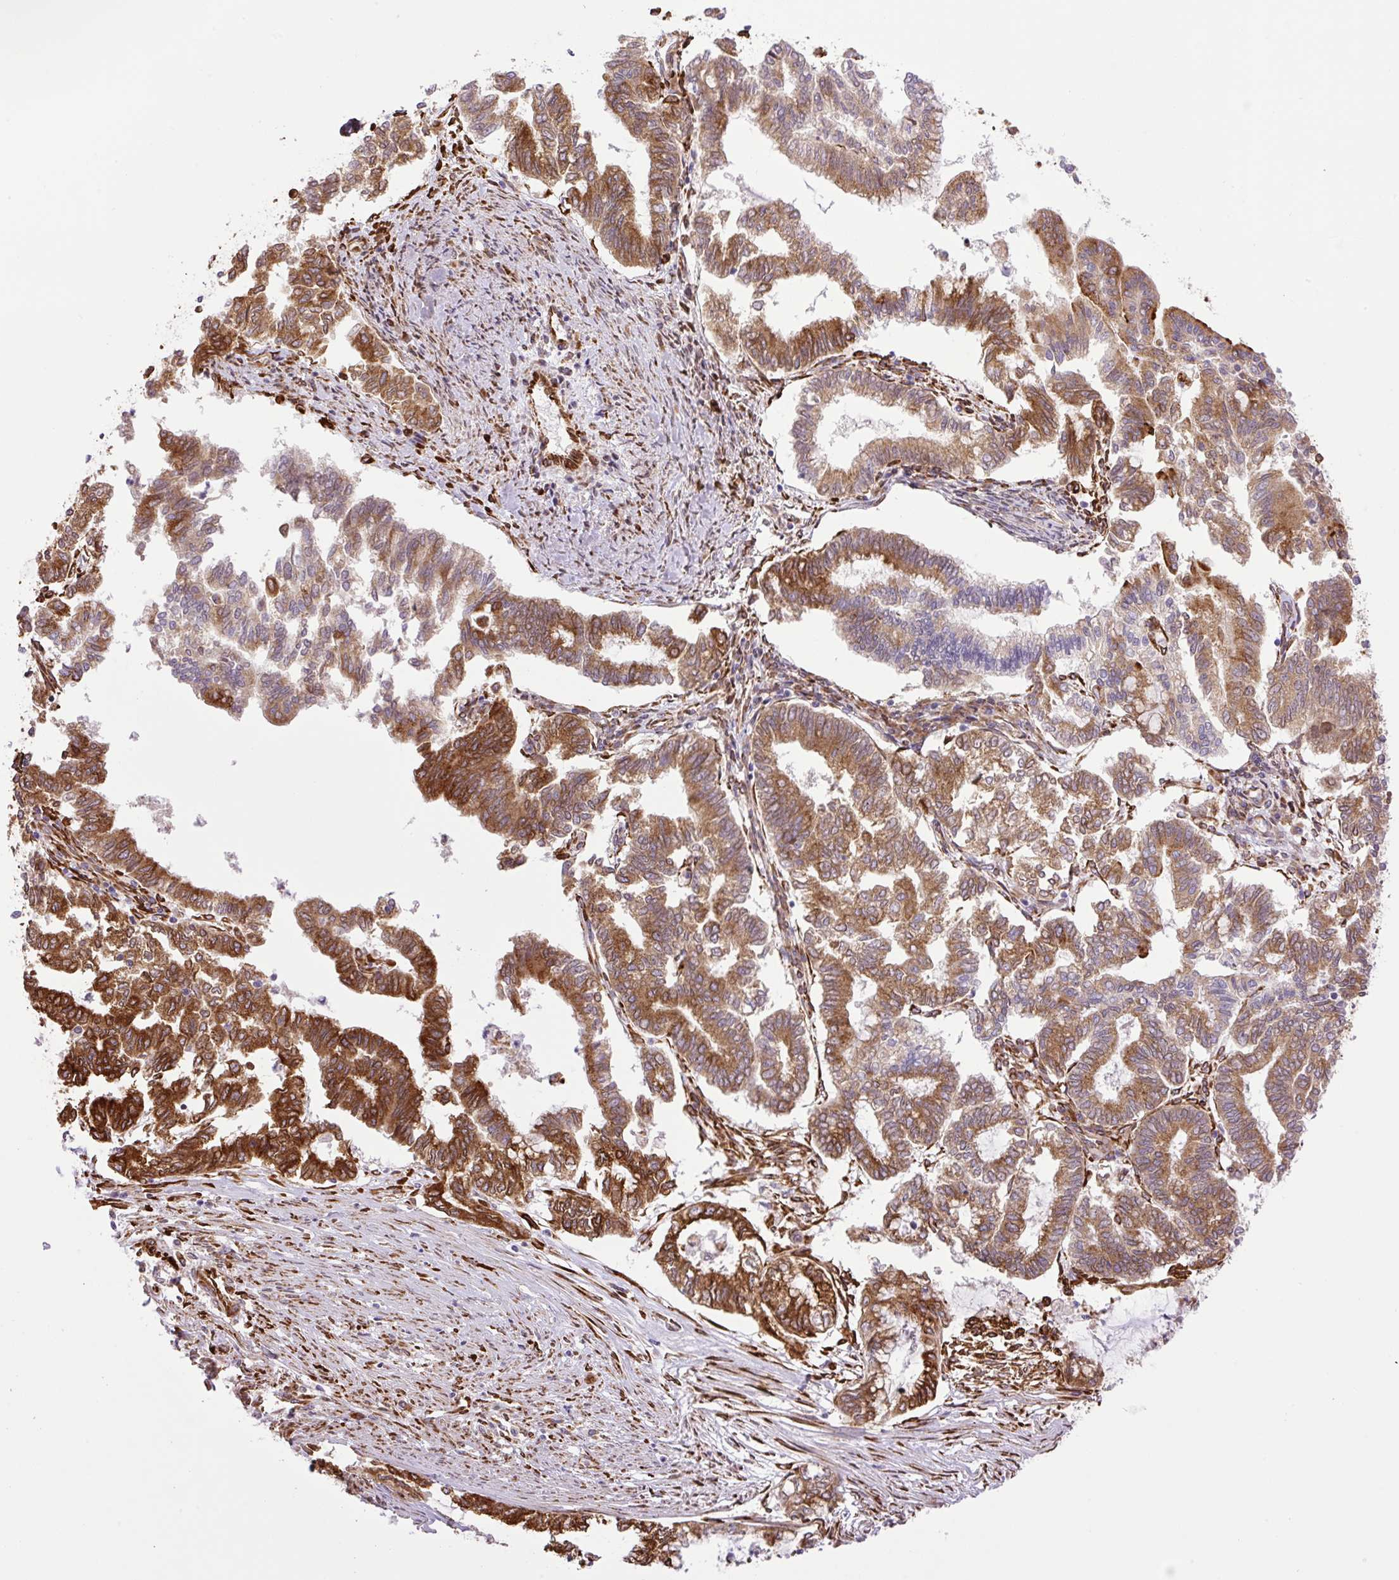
{"staining": {"intensity": "moderate", "quantity": ">75%", "location": "cytoplasmic/membranous"}, "tissue": "endometrial cancer", "cell_type": "Tumor cells", "image_type": "cancer", "snomed": [{"axis": "morphology", "description": "Adenocarcinoma, NOS"}, {"axis": "topography", "description": "Endometrium"}], "caption": "Immunohistochemical staining of human endometrial cancer exhibits moderate cytoplasmic/membranous protein staining in approximately >75% of tumor cells.", "gene": "RAB30", "patient": {"sex": "female", "age": 79}}